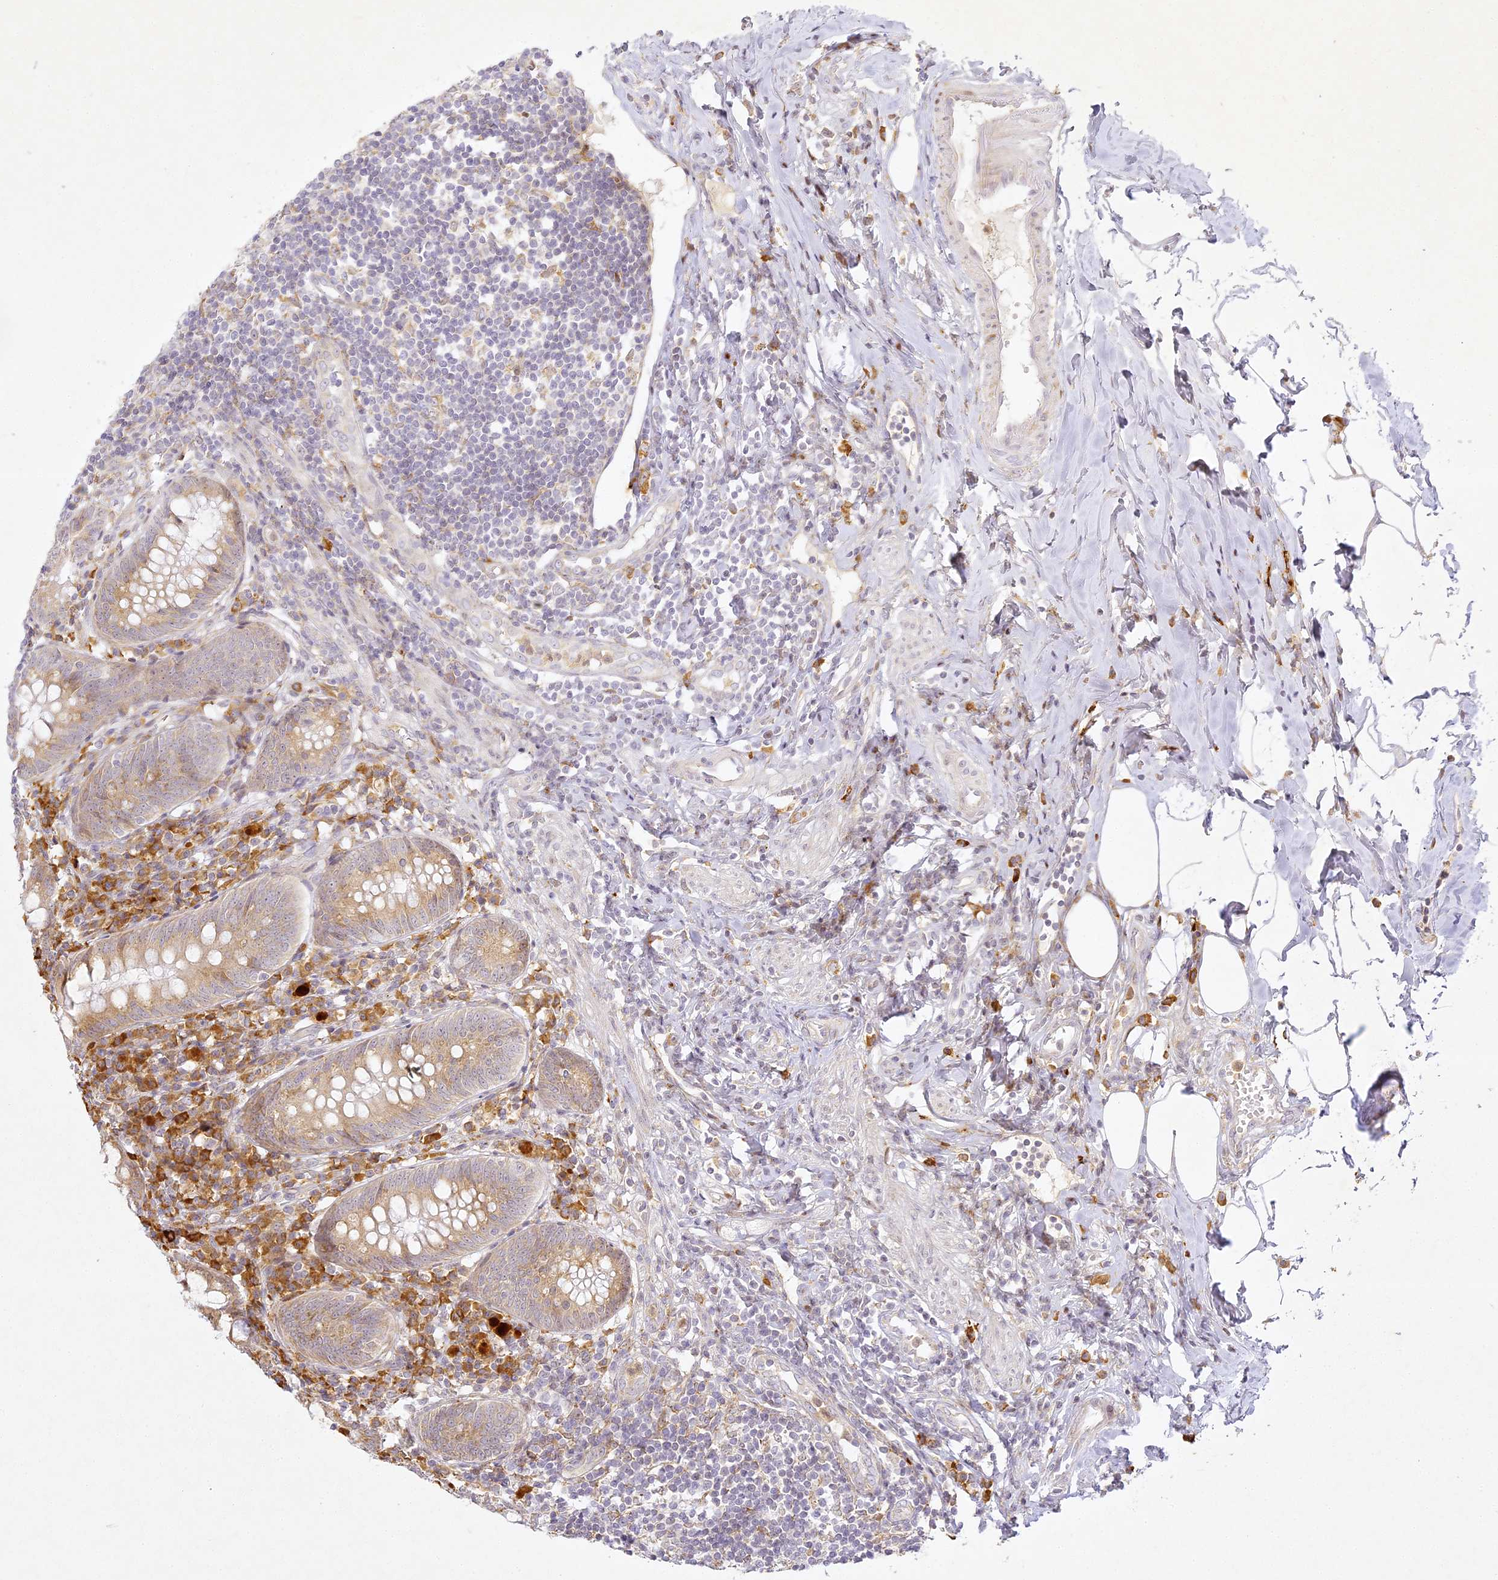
{"staining": {"intensity": "moderate", "quantity": "25%-75%", "location": "cytoplasmic/membranous"}, "tissue": "appendix", "cell_type": "Glandular cells", "image_type": "normal", "snomed": [{"axis": "morphology", "description": "Normal tissue, NOS"}, {"axis": "topography", "description": "Appendix"}], "caption": "An immunohistochemistry histopathology image of normal tissue is shown. Protein staining in brown shows moderate cytoplasmic/membranous positivity in appendix within glandular cells.", "gene": "SLC30A5", "patient": {"sex": "female", "age": 54}}